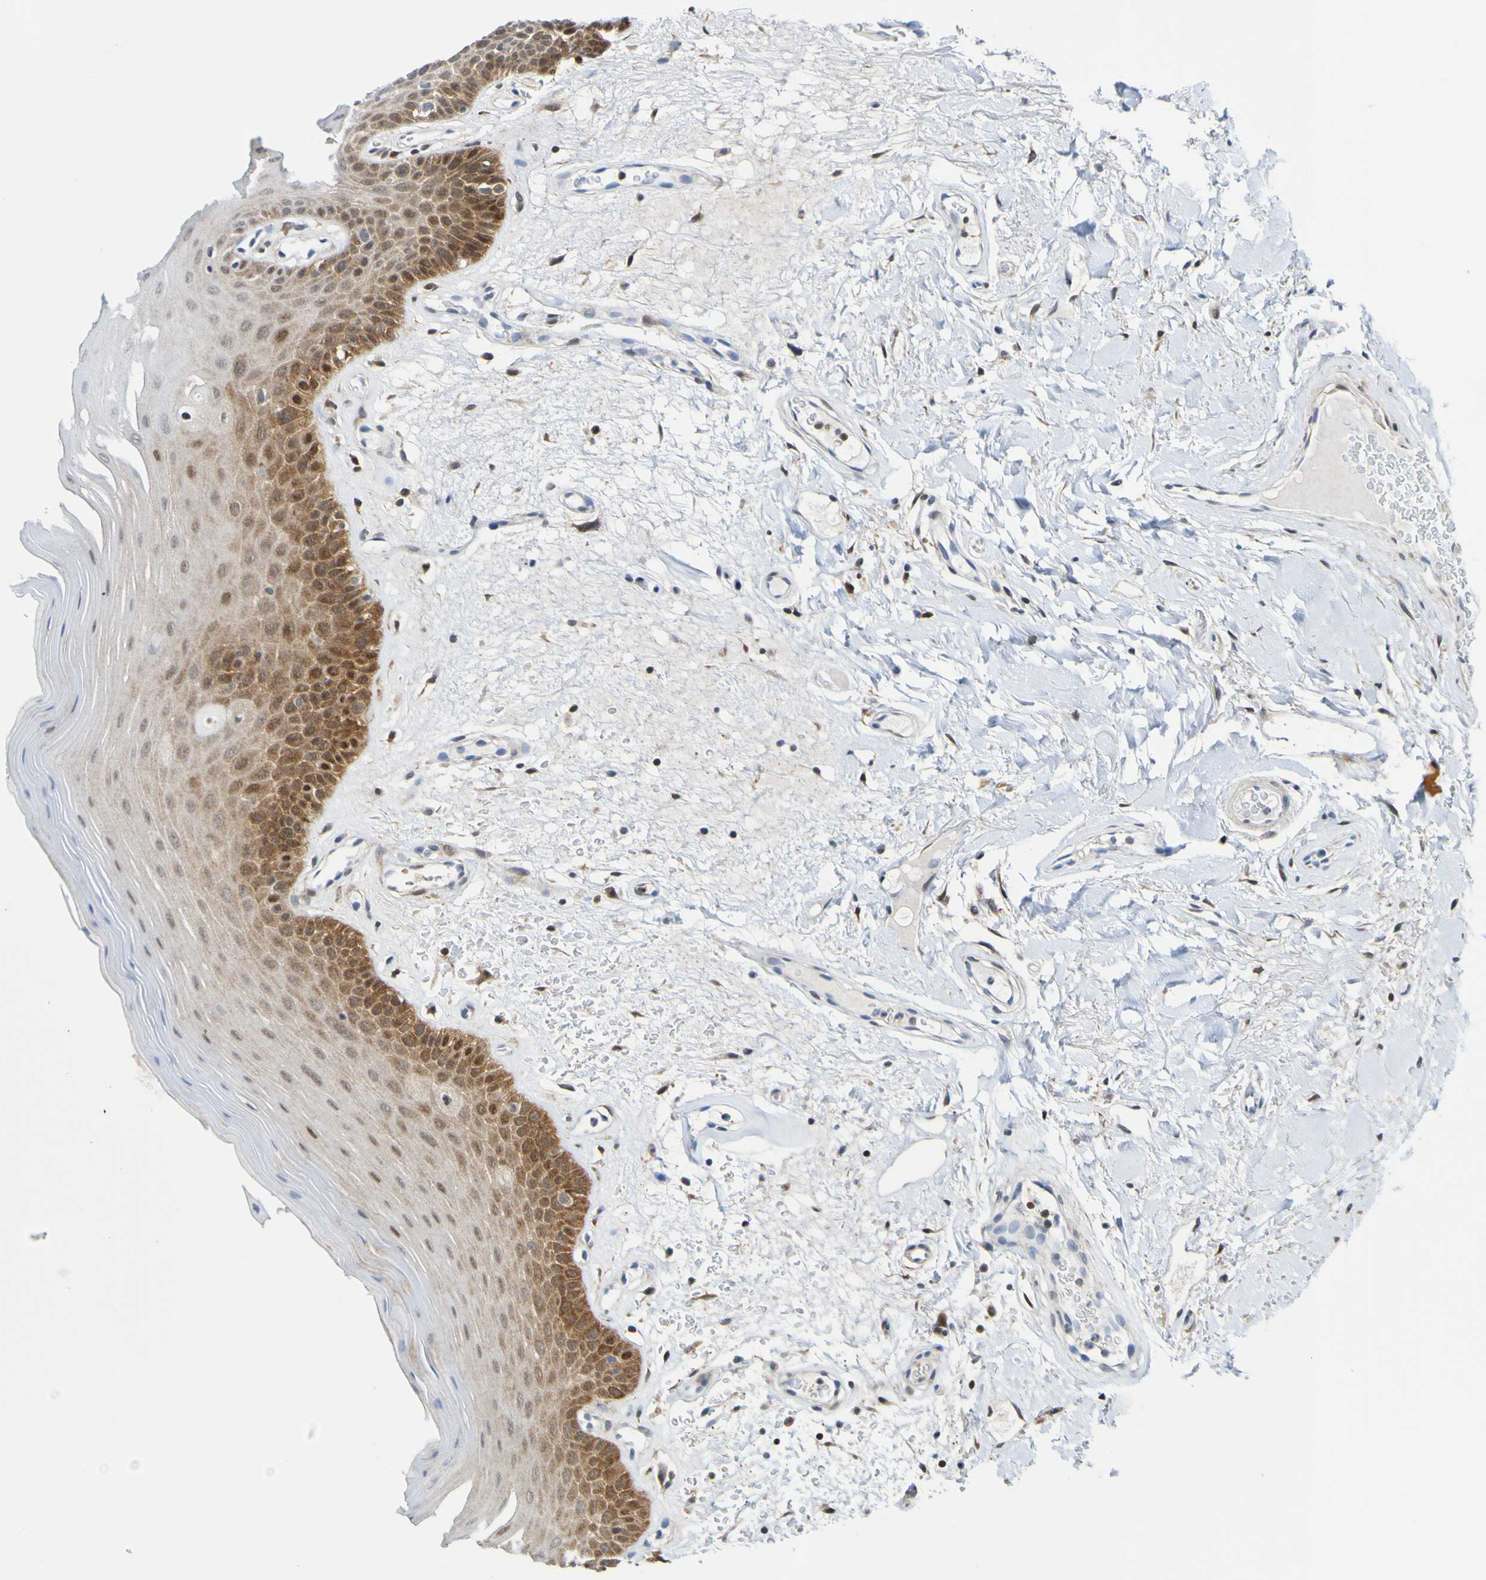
{"staining": {"intensity": "strong", "quantity": "25%-75%", "location": "cytoplasmic/membranous"}, "tissue": "oral mucosa", "cell_type": "Squamous epithelial cells", "image_type": "normal", "snomed": [{"axis": "morphology", "description": "Normal tissue, NOS"}, {"axis": "morphology", "description": "Squamous cell carcinoma, NOS"}, {"axis": "topography", "description": "Skeletal muscle"}, {"axis": "topography", "description": "Adipose tissue"}, {"axis": "topography", "description": "Vascular tissue"}, {"axis": "topography", "description": "Oral tissue"}, {"axis": "topography", "description": "Peripheral nerve tissue"}, {"axis": "topography", "description": "Head-Neck"}], "caption": "The micrograph demonstrates immunohistochemical staining of unremarkable oral mucosa. There is strong cytoplasmic/membranous expression is appreciated in about 25%-75% of squamous epithelial cells. (brown staining indicates protein expression, while blue staining denotes nuclei).", "gene": "ATIC", "patient": {"sex": "male", "age": 71}}